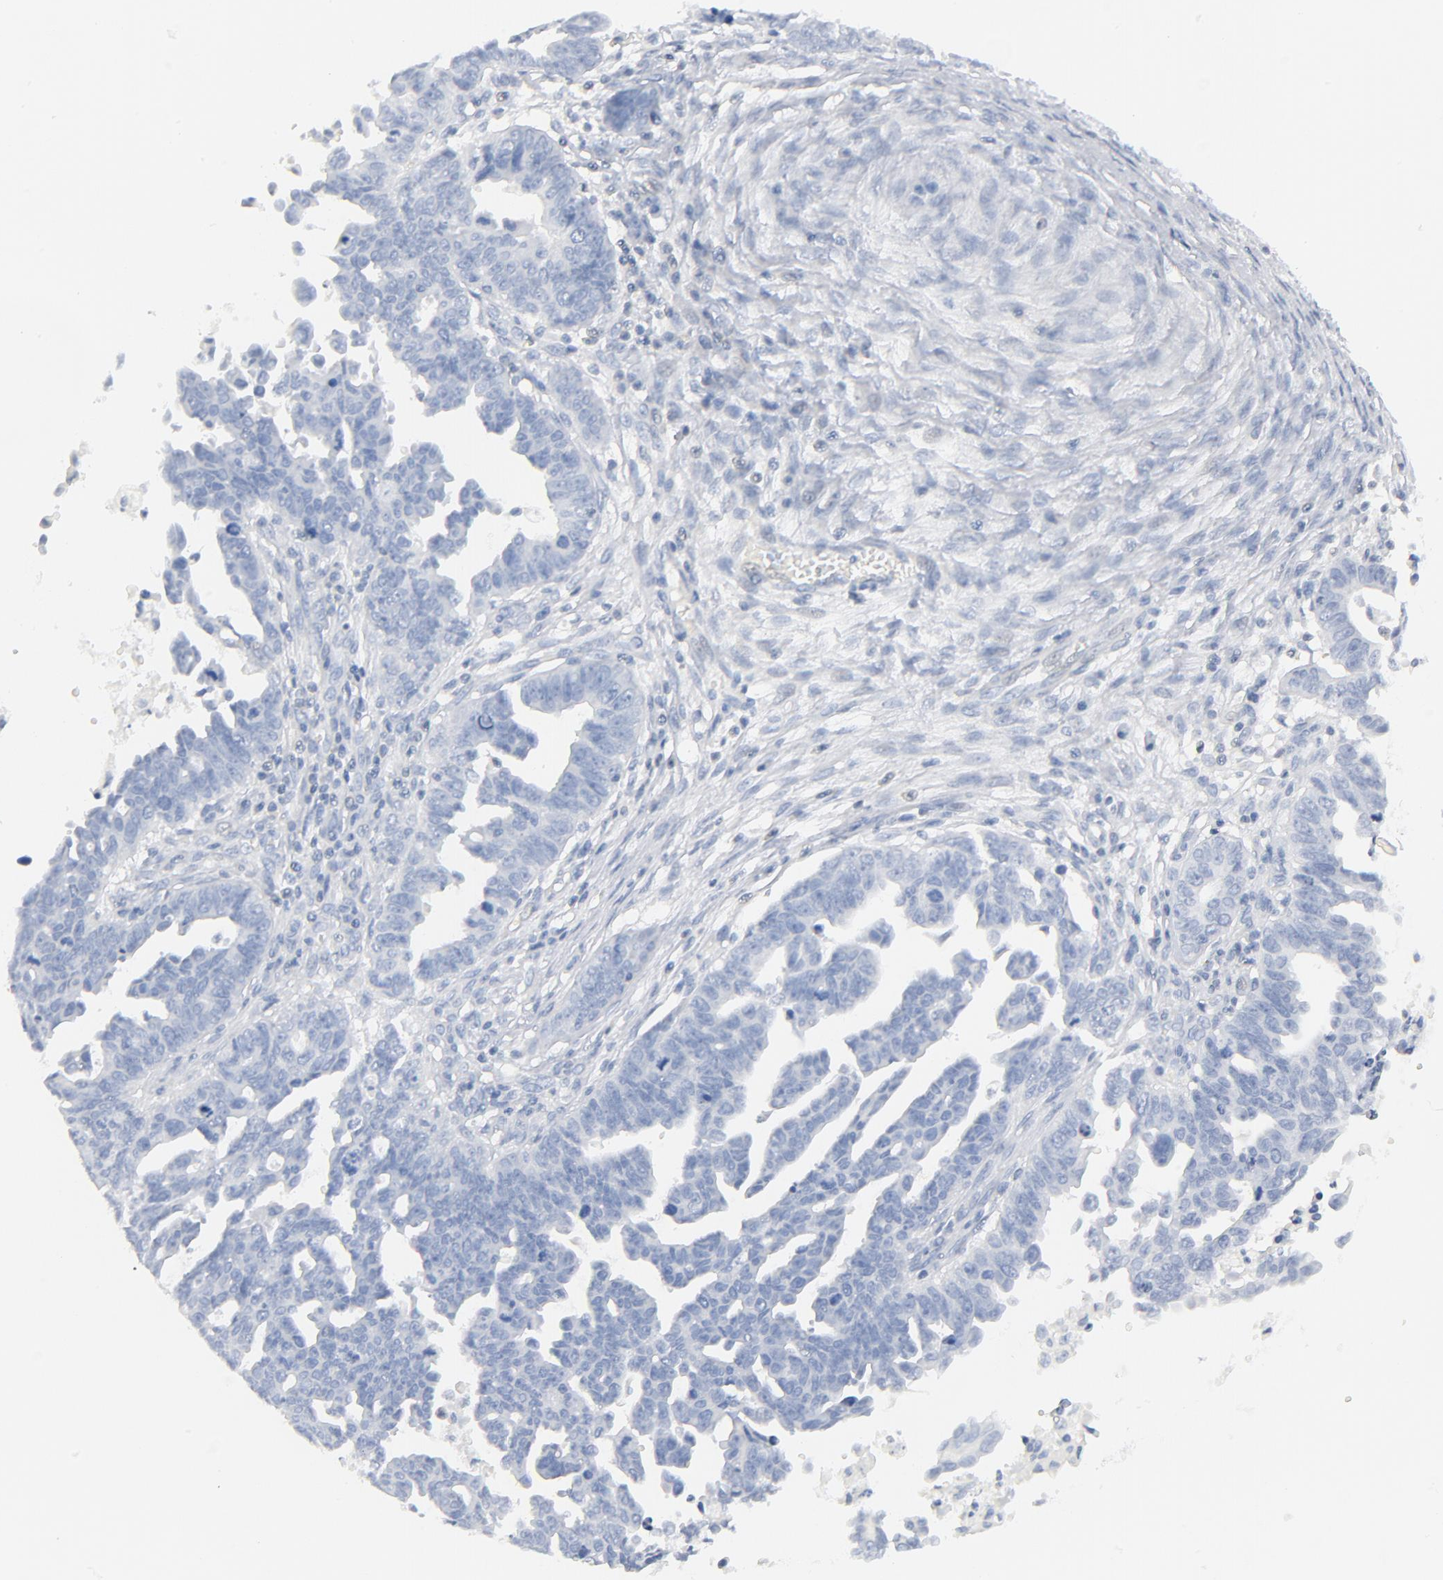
{"staining": {"intensity": "negative", "quantity": "none", "location": "none"}, "tissue": "ovarian cancer", "cell_type": "Tumor cells", "image_type": "cancer", "snomed": [{"axis": "morphology", "description": "Carcinoma, endometroid"}, {"axis": "morphology", "description": "Cystadenocarcinoma, serous, NOS"}, {"axis": "topography", "description": "Ovary"}], "caption": "Ovarian endometroid carcinoma was stained to show a protein in brown. There is no significant expression in tumor cells. The staining was performed using DAB to visualize the protein expression in brown, while the nuclei were stained in blue with hematoxylin (Magnification: 20x).", "gene": "PTK2B", "patient": {"sex": "female", "age": 45}}